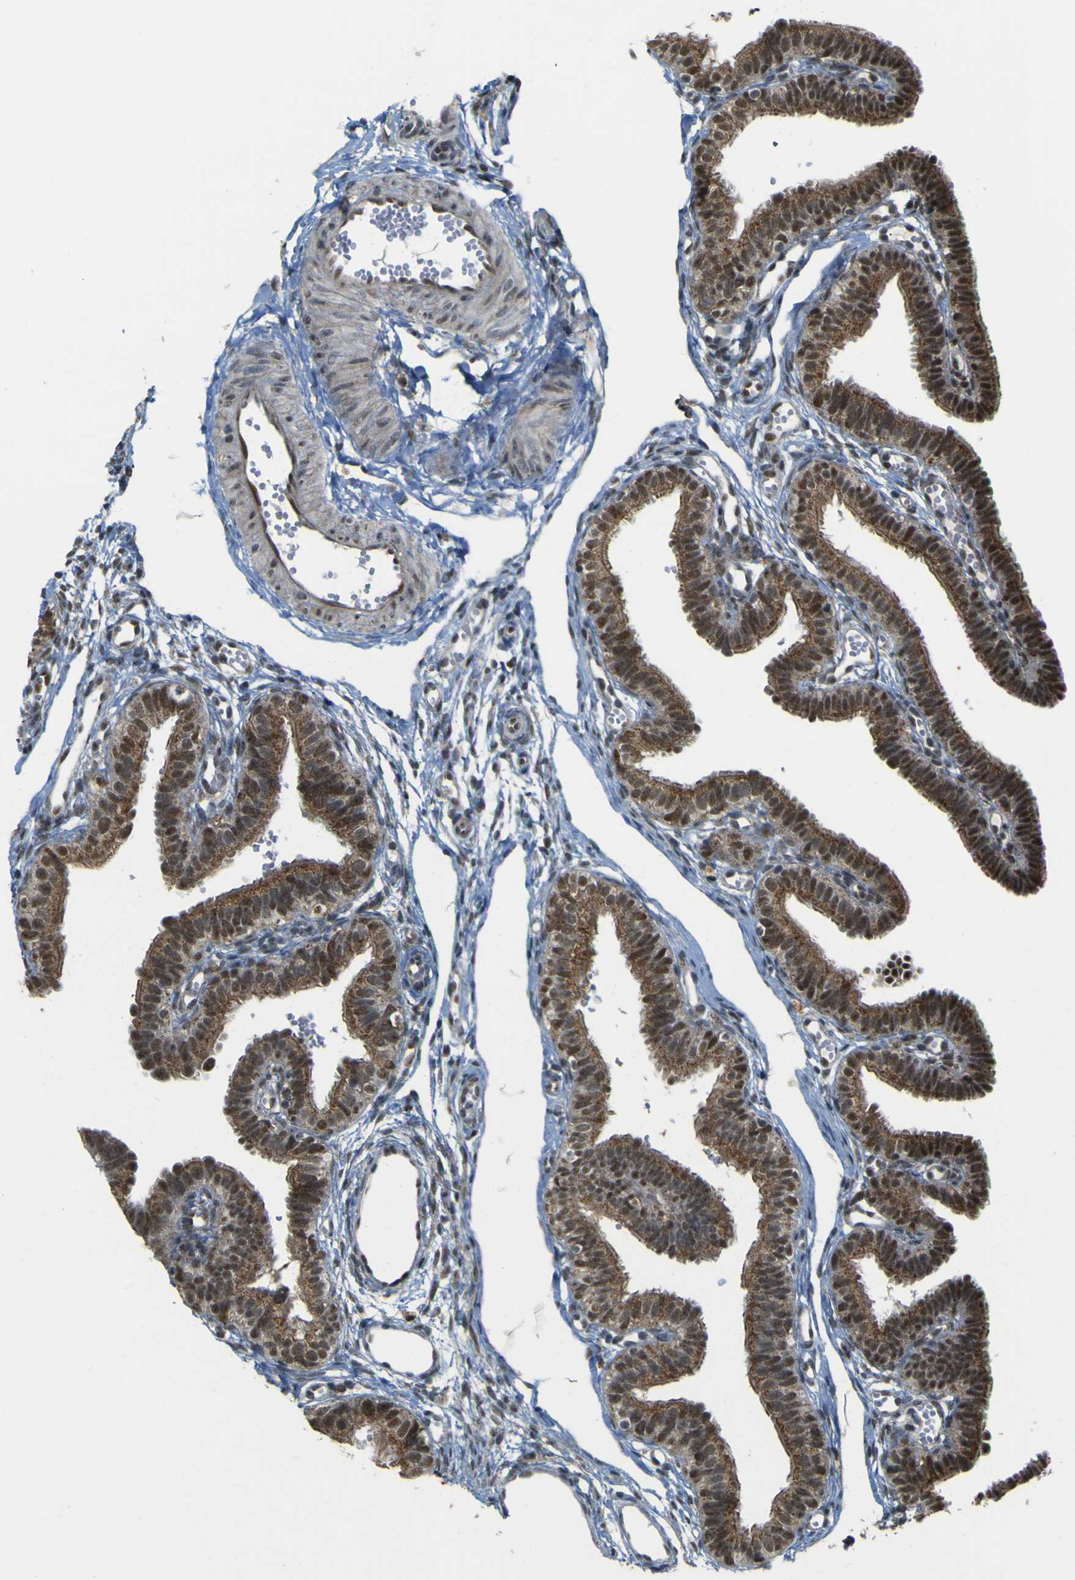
{"staining": {"intensity": "strong", "quantity": ">75%", "location": "cytoplasmic/membranous,nuclear"}, "tissue": "fallopian tube", "cell_type": "Glandular cells", "image_type": "normal", "snomed": [{"axis": "morphology", "description": "Normal tissue, NOS"}, {"axis": "topography", "description": "Fallopian tube"}, {"axis": "topography", "description": "Placenta"}], "caption": "Fallopian tube stained for a protein exhibits strong cytoplasmic/membranous,nuclear positivity in glandular cells. (DAB IHC with brightfield microscopy, high magnification).", "gene": "ACBD5", "patient": {"sex": "female", "age": 34}}